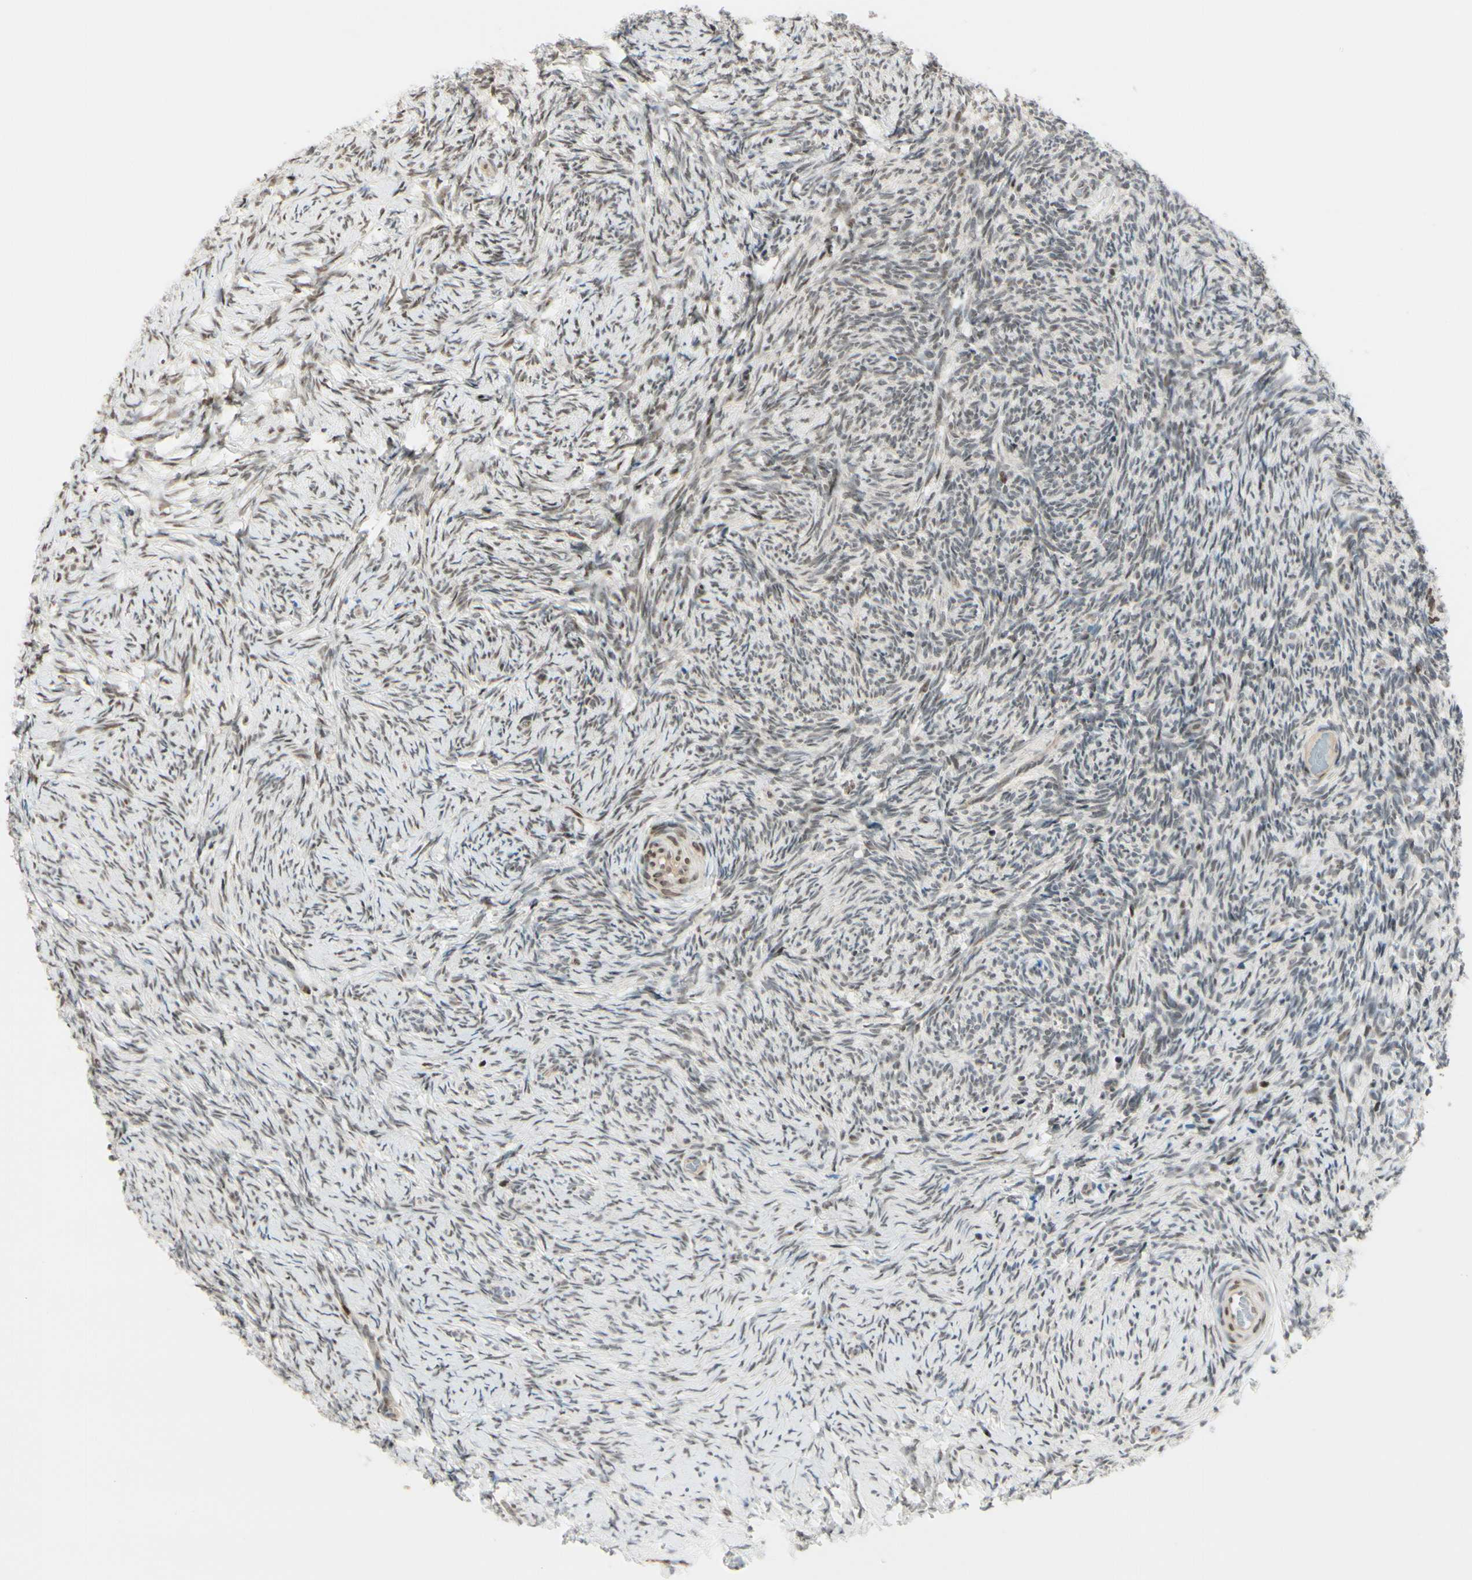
{"staining": {"intensity": "weak", "quantity": "25%-75%", "location": "nuclear"}, "tissue": "ovary", "cell_type": "Ovarian stroma cells", "image_type": "normal", "snomed": [{"axis": "morphology", "description": "Normal tissue, NOS"}, {"axis": "topography", "description": "Ovary"}], "caption": "Immunohistochemical staining of unremarkable human ovary displays low levels of weak nuclear positivity in about 25%-75% of ovarian stroma cells. (Brightfield microscopy of DAB IHC at high magnification).", "gene": "SUFU", "patient": {"sex": "female", "age": 60}}